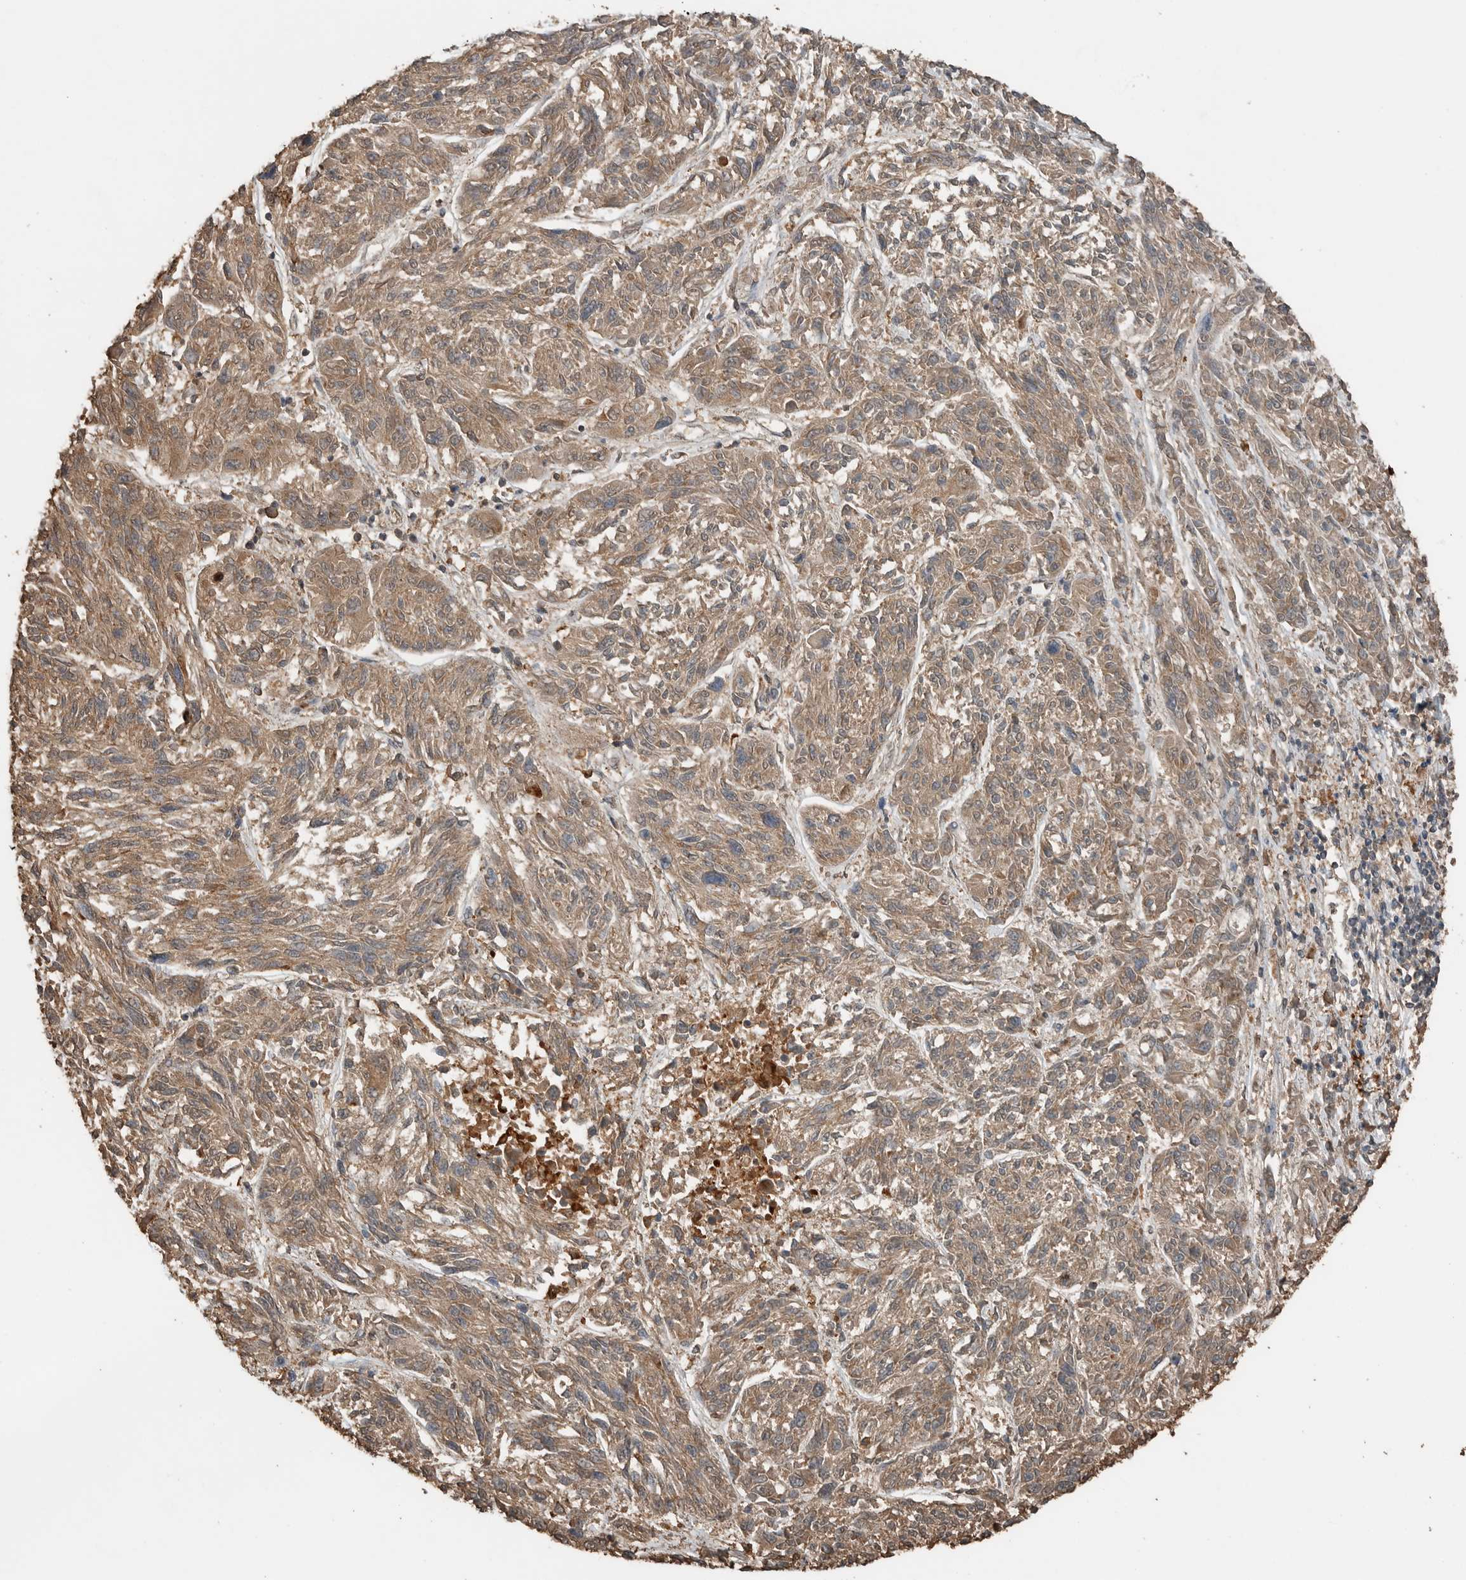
{"staining": {"intensity": "moderate", "quantity": ">75%", "location": "cytoplasmic/membranous"}, "tissue": "melanoma", "cell_type": "Tumor cells", "image_type": "cancer", "snomed": [{"axis": "morphology", "description": "Malignant melanoma, NOS"}, {"axis": "topography", "description": "Skin"}], "caption": "Melanoma stained for a protein (brown) exhibits moderate cytoplasmic/membranous positive staining in approximately >75% of tumor cells.", "gene": "BLZF1", "patient": {"sex": "male", "age": 53}}